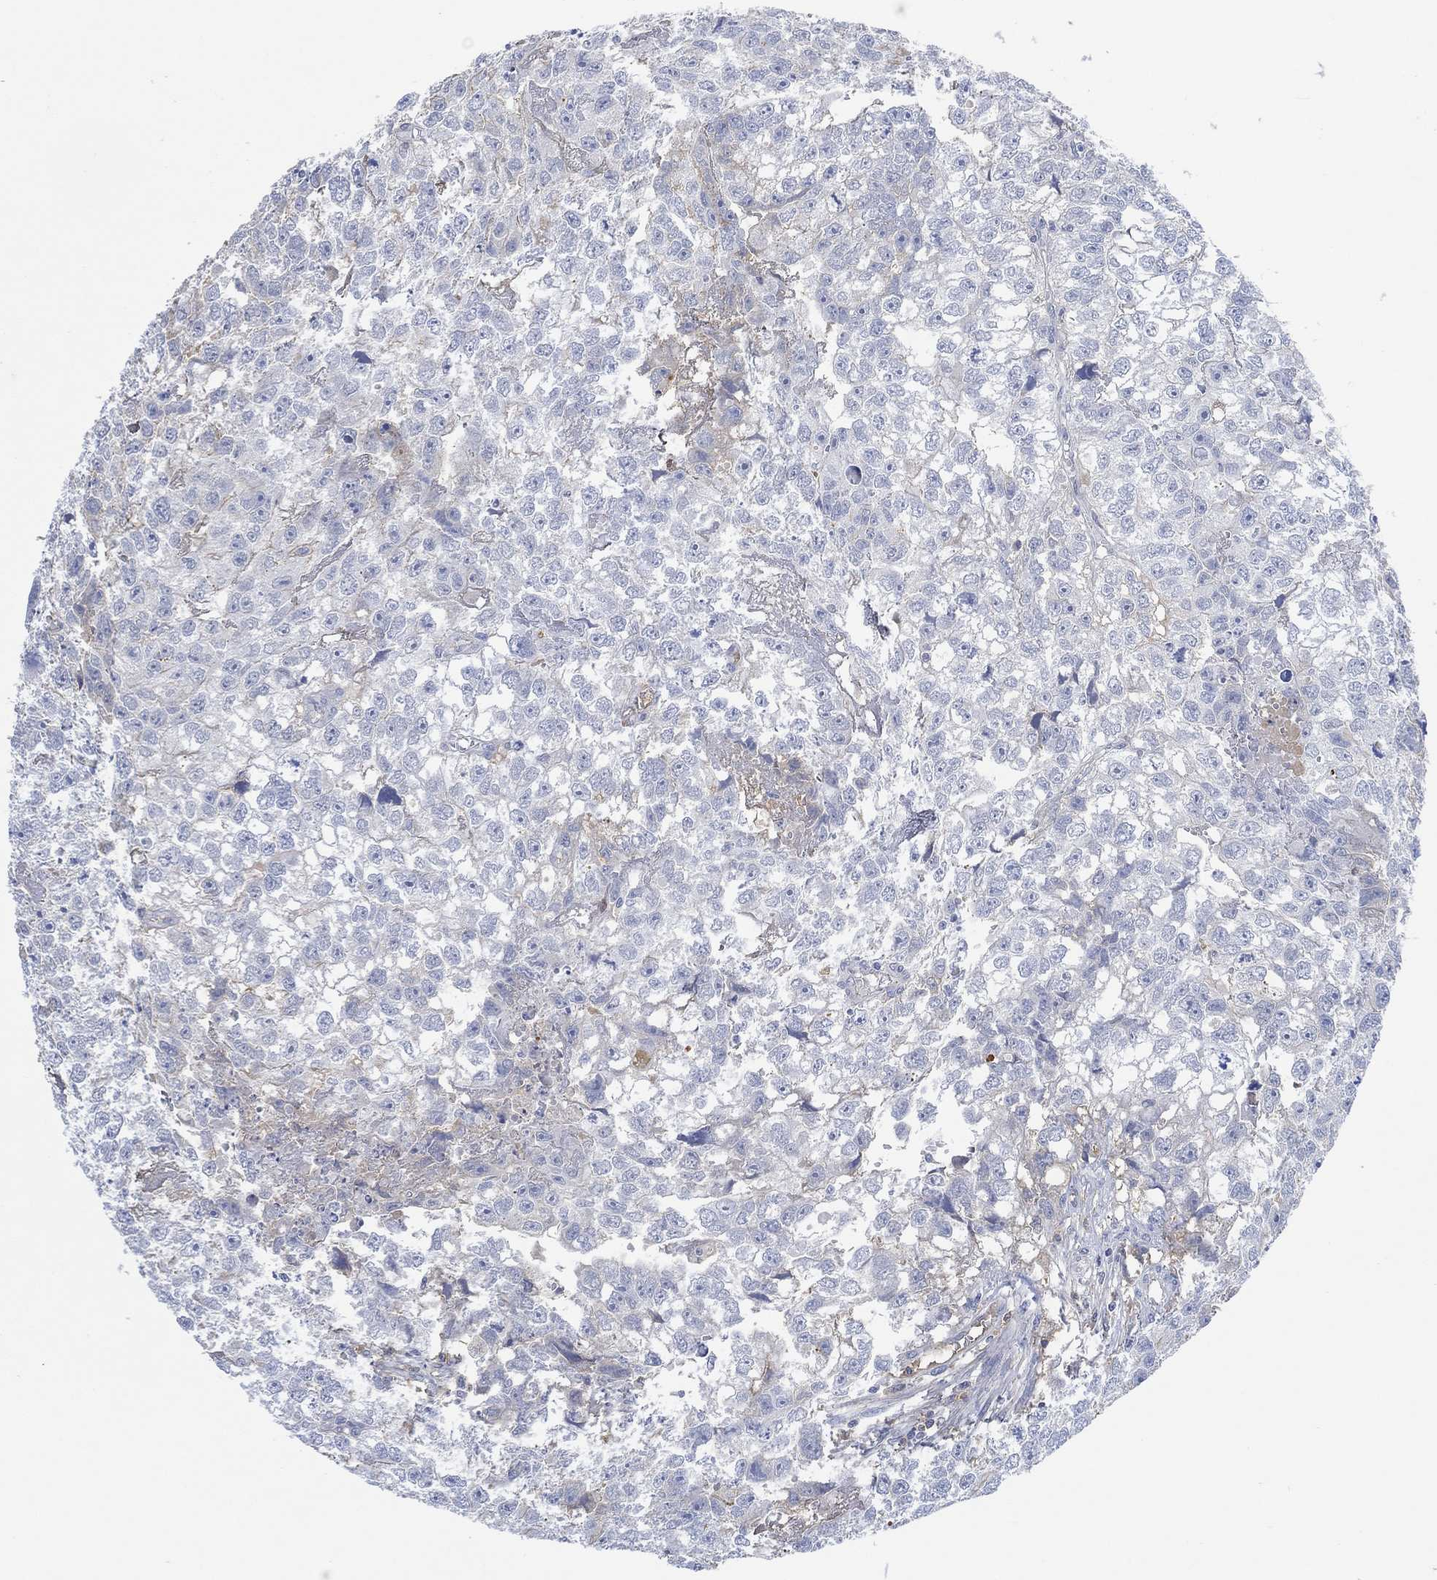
{"staining": {"intensity": "negative", "quantity": "none", "location": "none"}, "tissue": "testis cancer", "cell_type": "Tumor cells", "image_type": "cancer", "snomed": [{"axis": "morphology", "description": "Carcinoma, Embryonal, NOS"}, {"axis": "morphology", "description": "Teratoma, malignant, NOS"}, {"axis": "topography", "description": "Testis"}], "caption": "High power microscopy micrograph of an IHC photomicrograph of embryonal carcinoma (testis), revealing no significant staining in tumor cells.", "gene": "MSTN", "patient": {"sex": "male", "age": 44}}